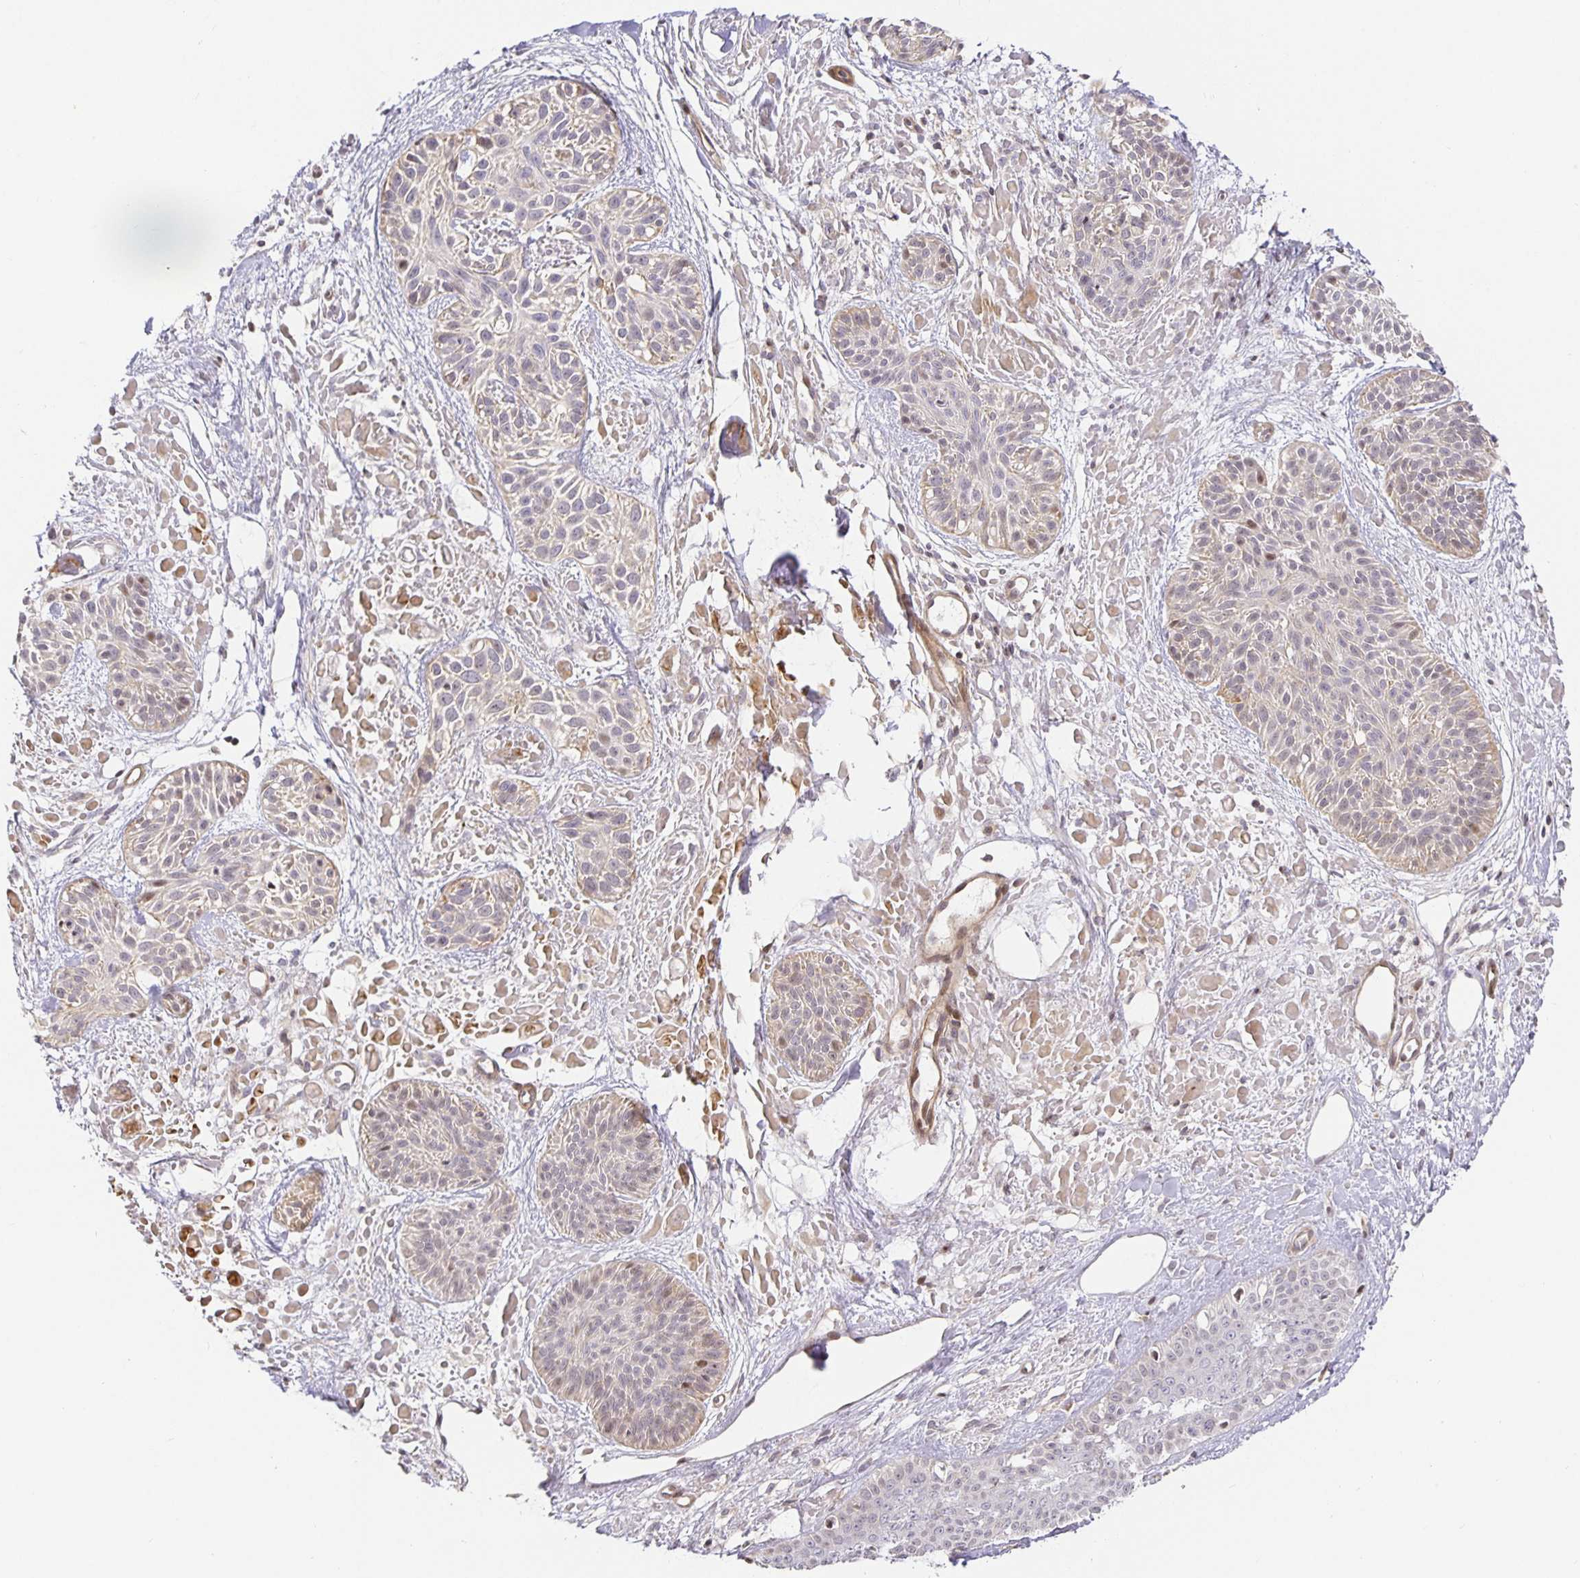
{"staining": {"intensity": "weak", "quantity": "<25%", "location": "cytoplasmic/membranous"}, "tissue": "skin cancer", "cell_type": "Tumor cells", "image_type": "cancer", "snomed": [{"axis": "morphology", "description": "Basal cell carcinoma"}, {"axis": "topography", "description": "Skin"}], "caption": "Immunohistochemistry micrograph of basal cell carcinoma (skin) stained for a protein (brown), which displays no staining in tumor cells.", "gene": "TJP3", "patient": {"sex": "female", "age": 78}}